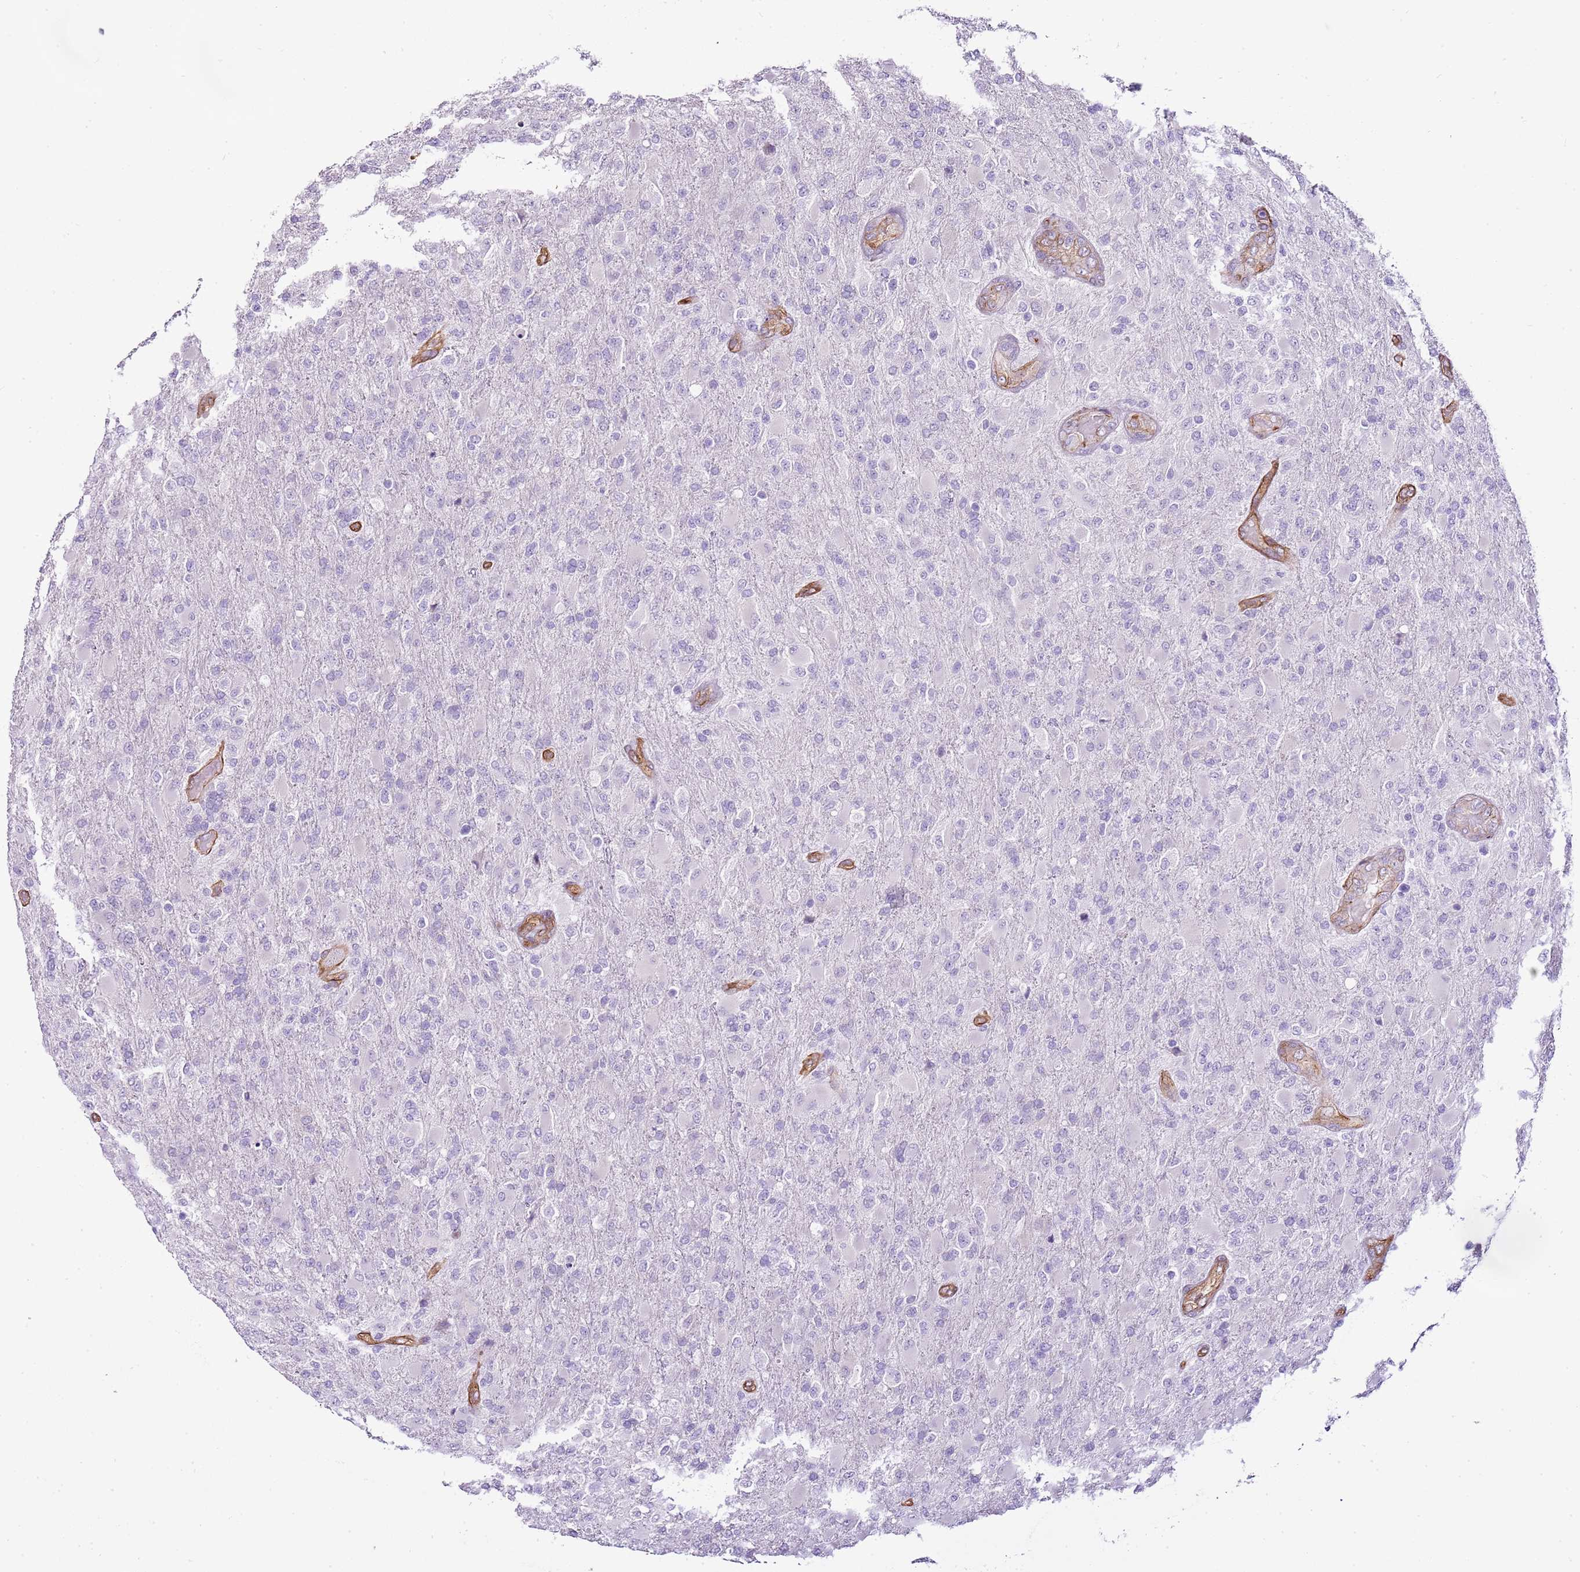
{"staining": {"intensity": "negative", "quantity": "none", "location": "none"}, "tissue": "glioma", "cell_type": "Tumor cells", "image_type": "cancer", "snomed": [{"axis": "morphology", "description": "Glioma, malignant, Low grade"}, {"axis": "topography", "description": "Brain"}], "caption": "Immunohistochemistry image of malignant glioma (low-grade) stained for a protein (brown), which displays no positivity in tumor cells.", "gene": "CTDSPL", "patient": {"sex": "male", "age": 65}}